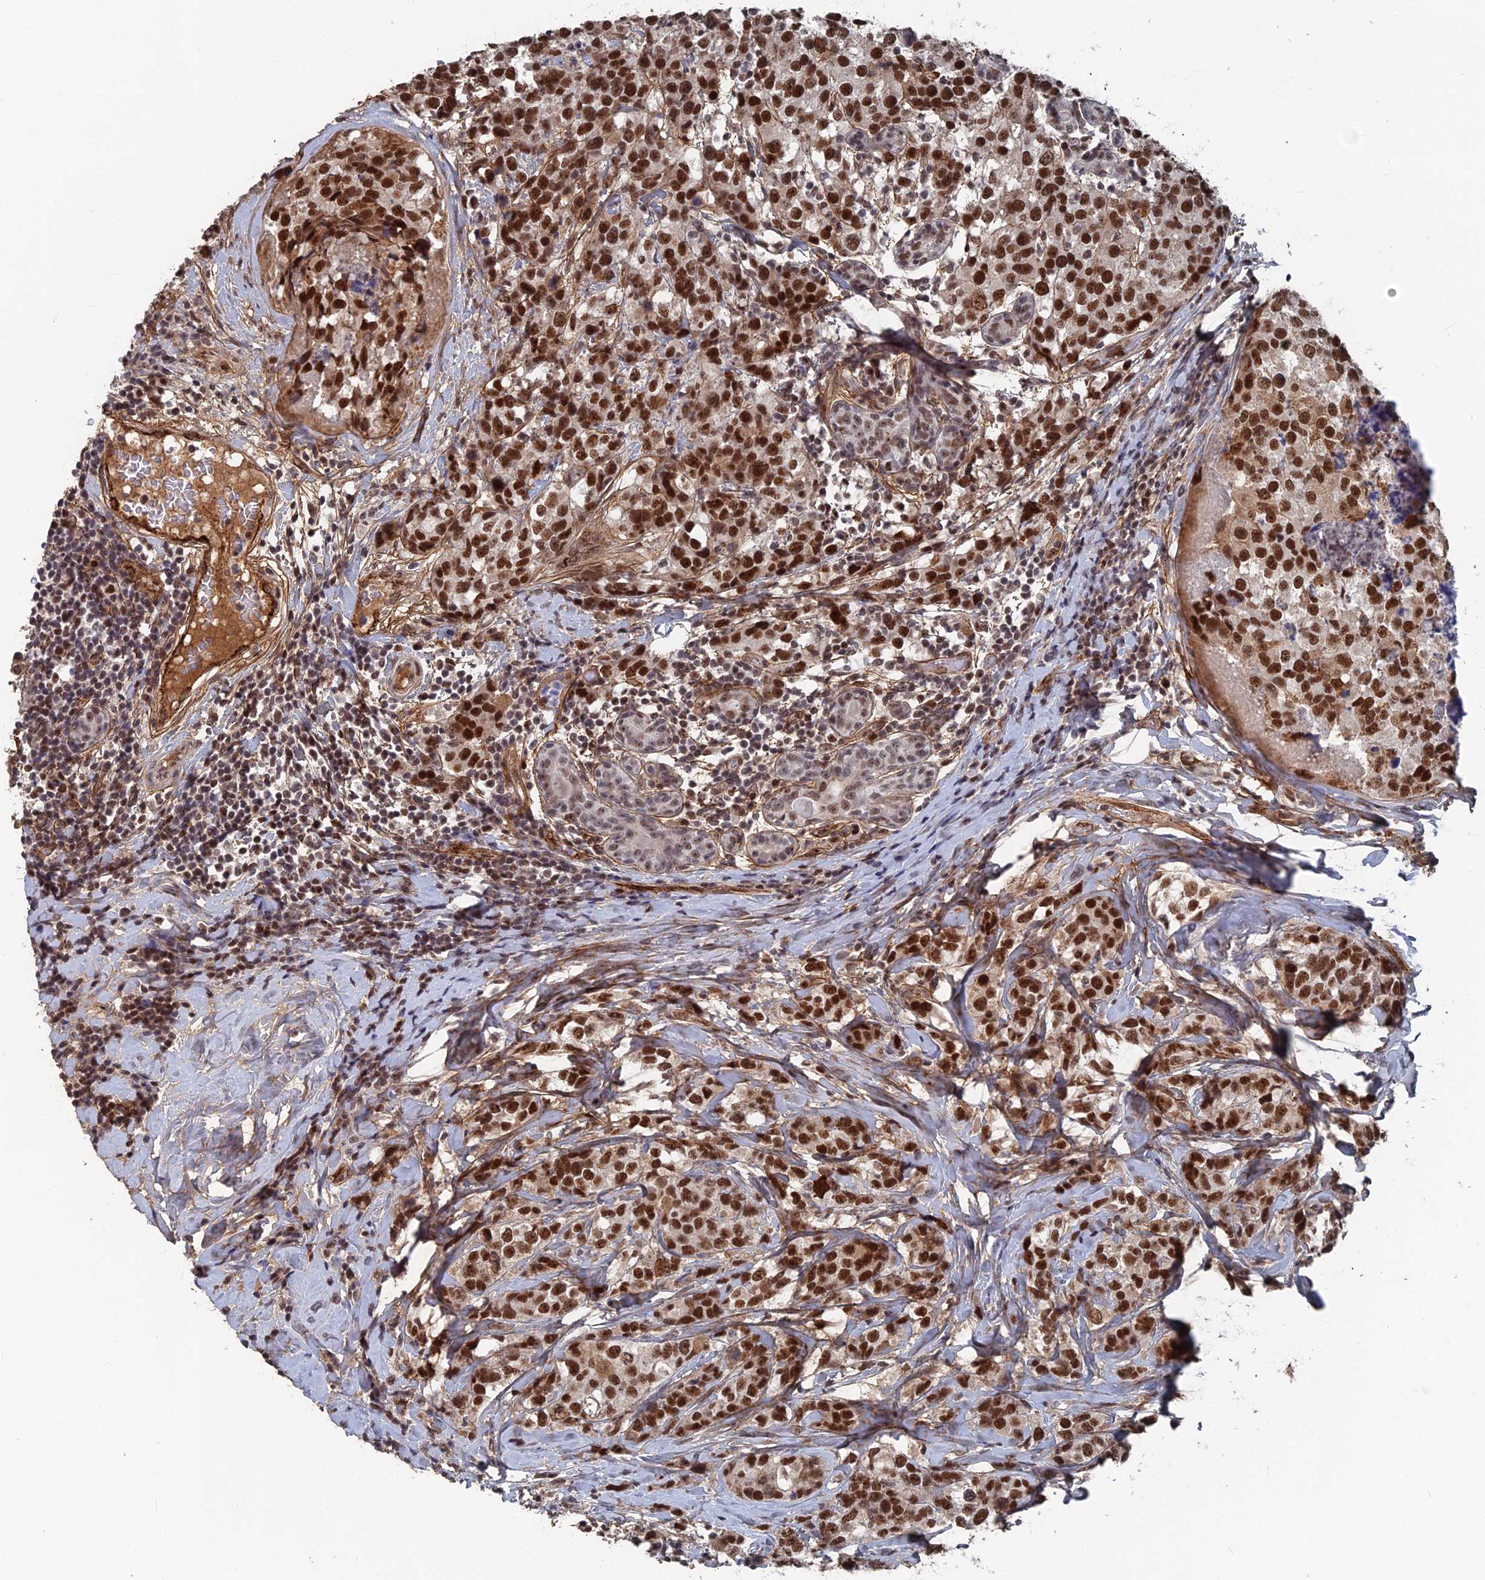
{"staining": {"intensity": "strong", "quantity": ">75%", "location": "nuclear"}, "tissue": "breast cancer", "cell_type": "Tumor cells", "image_type": "cancer", "snomed": [{"axis": "morphology", "description": "Lobular carcinoma"}, {"axis": "topography", "description": "Breast"}], "caption": "Tumor cells display high levels of strong nuclear positivity in about >75% of cells in human breast cancer (lobular carcinoma).", "gene": "SH3D21", "patient": {"sex": "female", "age": 59}}